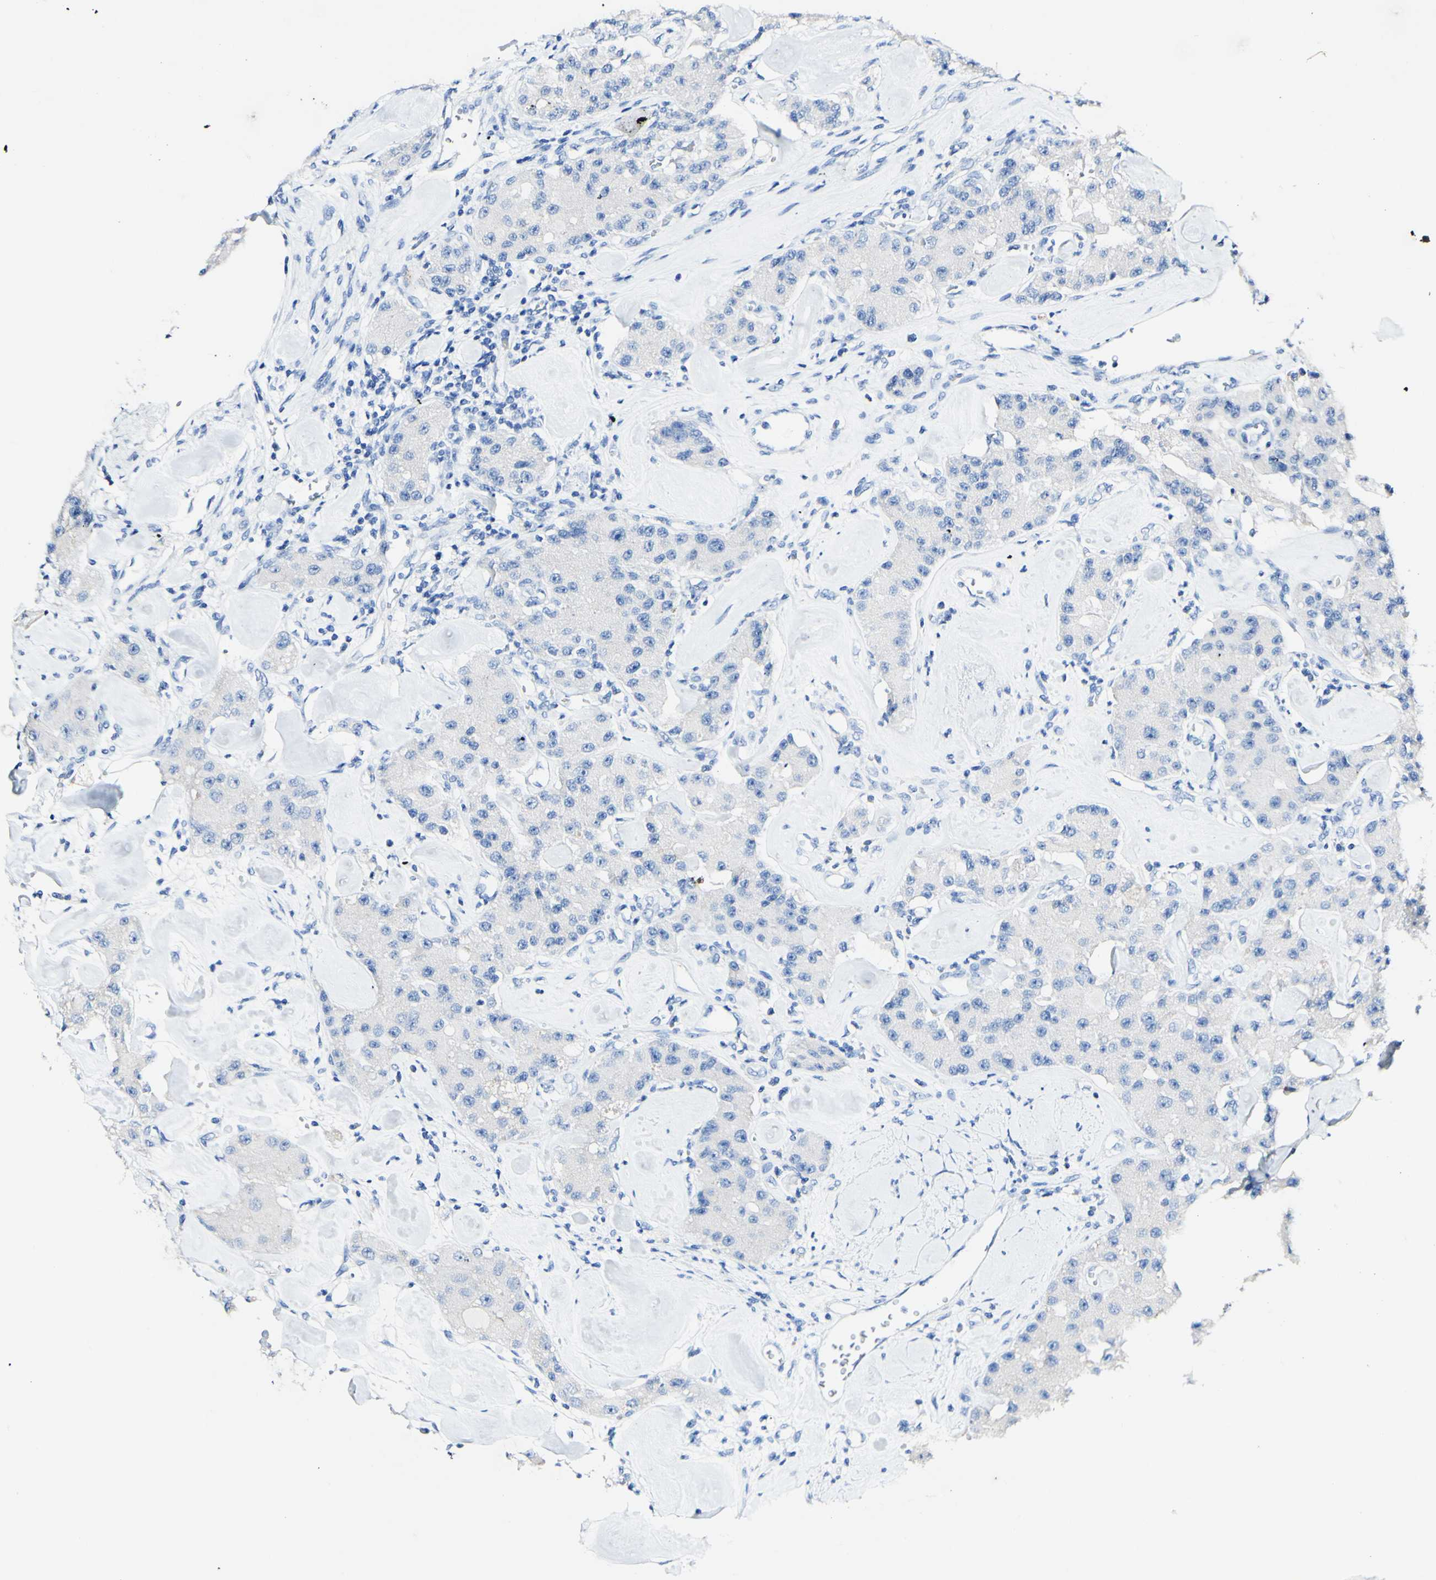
{"staining": {"intensity": "negative", "quantity": "none", "location": "none"}, "tissue": "carcinoid", "cell_type": "Tumor cells", "image_type": "cancer", "snomed": [{"axis": "morphology", "description": "Carcinoid, malignant, NOS"}, {"axis": "topography", "description": "Pancreas"}], "caption": "The photomicrograph demonstrates no staining of tumor cells in malignant carcinoid.", "gene": "DSC2", "patient": {"sex": "male", "age": 41}}